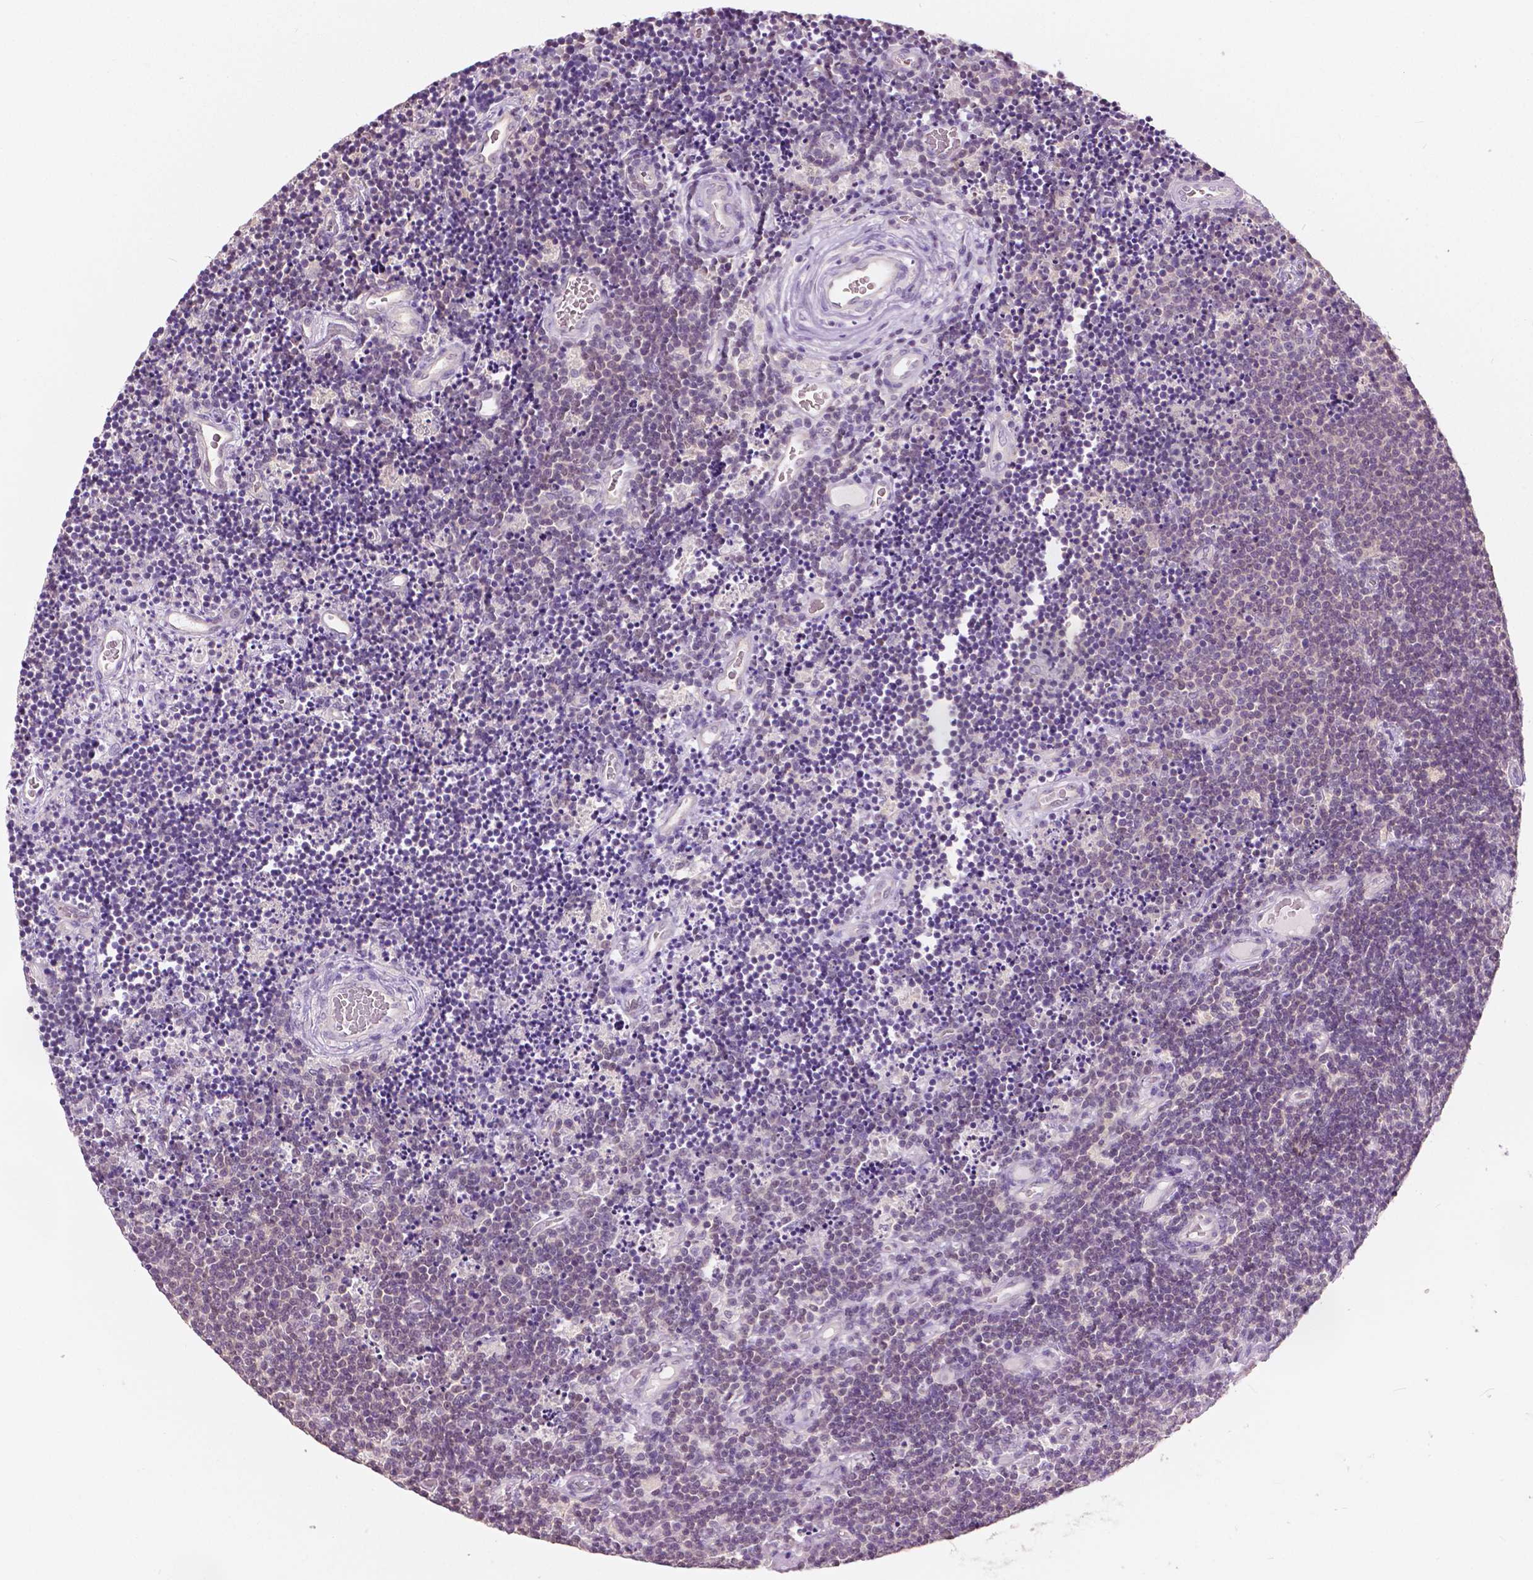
{"staining": {"intensity": "weak", "quantity": "25%-75%", "location": "nuclear"}, "tissue": "lymphoma", "cell_type": "Tumor cells", "image_type": "cancer", "snomed": [{"axis": "morphology", "description": "Malignant lymphoma, non-Hodgkin's type, Low grade"}, {"axis": "topography", "description": "Brain"}], "caption": "Malignant lymphoma, non-Hodgkin's type (low-grade) stained with a protein marker exhibits weak staining in tumor cells.", "gene": "TKFC", "patient": {"sex": "female", "age": 66}}